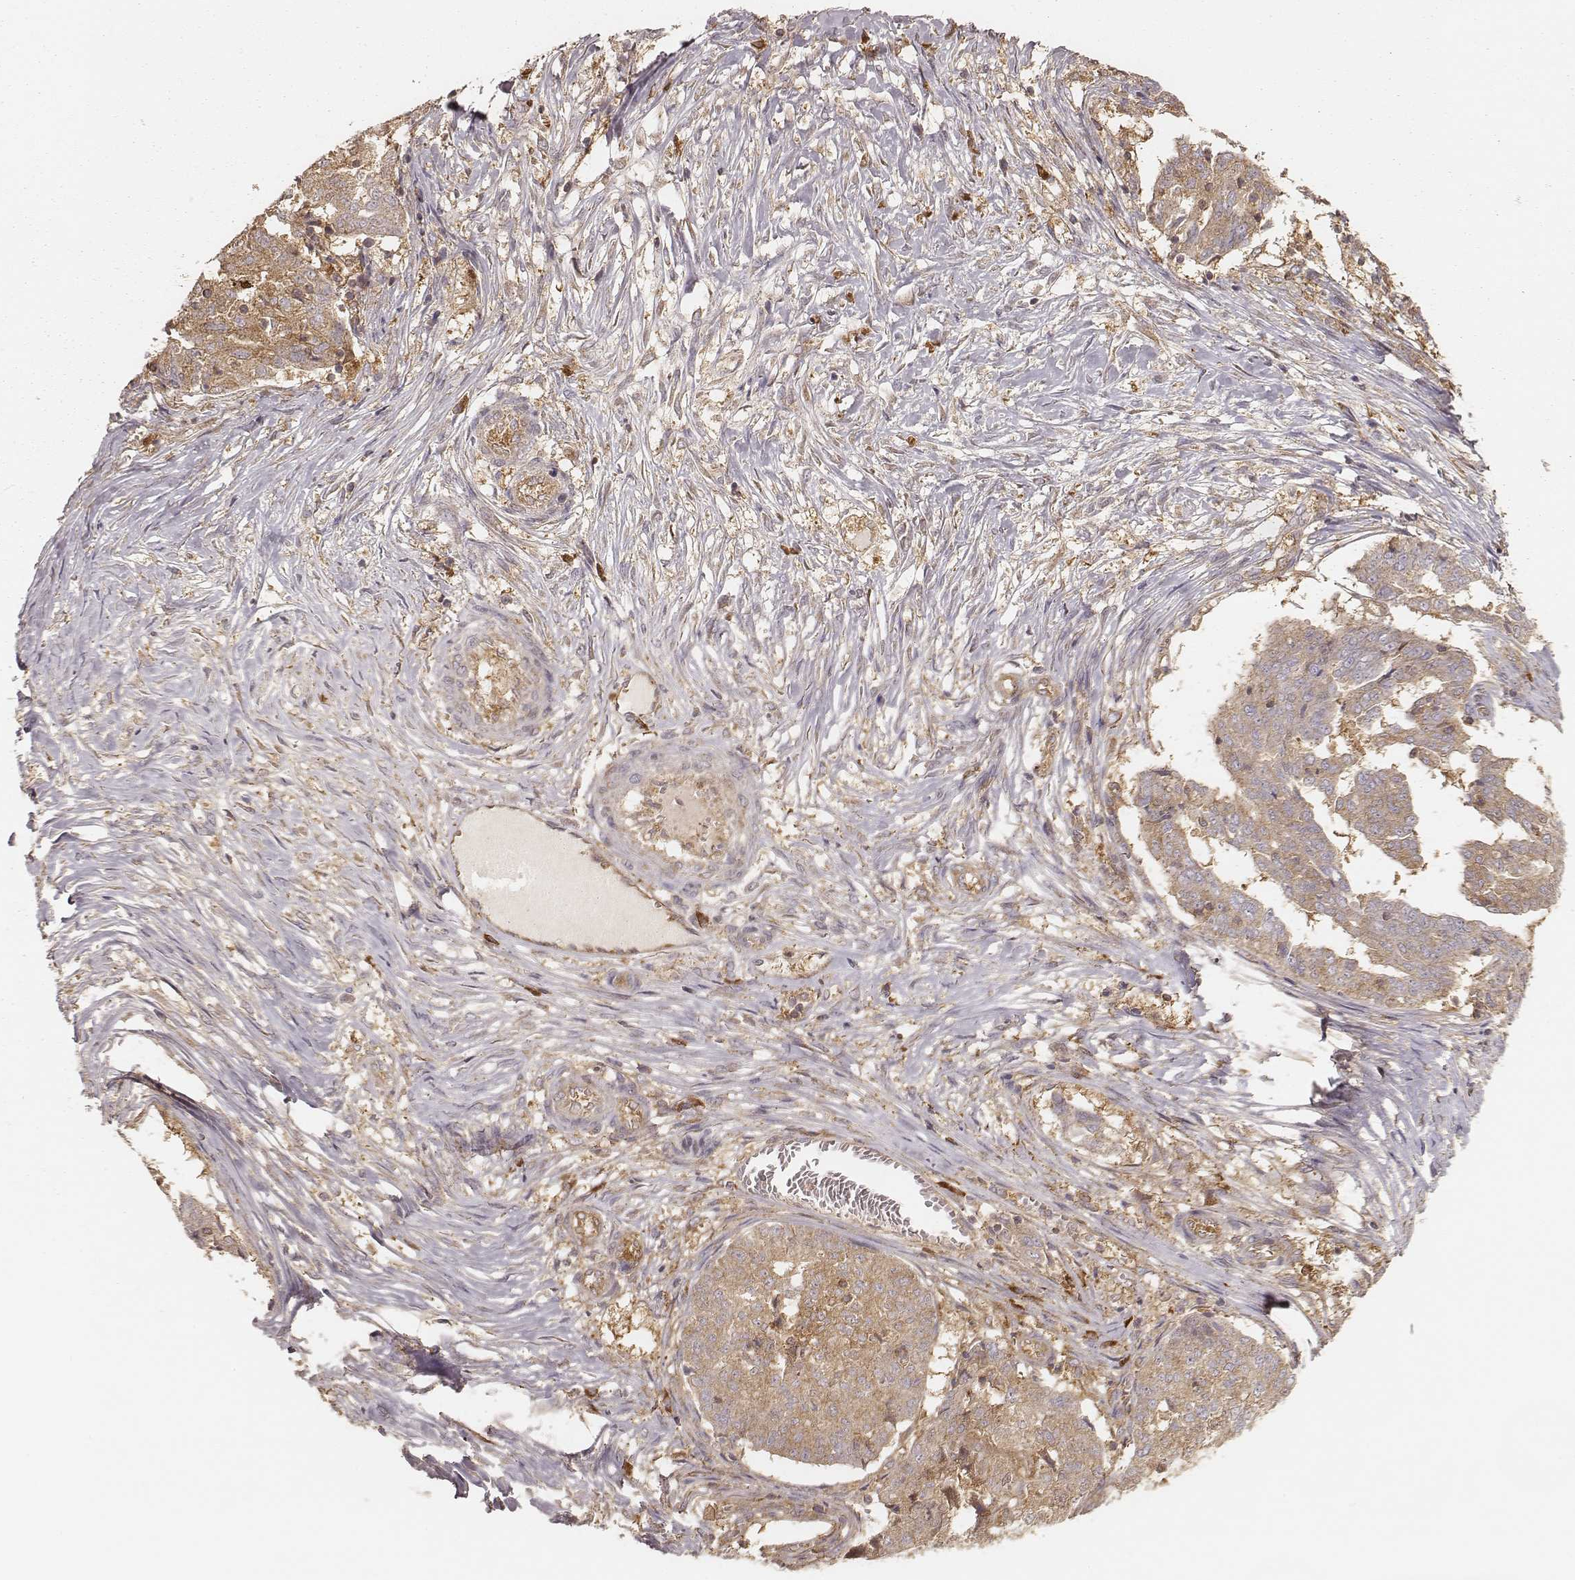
{"staining": {"intensity": "moderate", "quantity": ">75%", "location": "cytoplasmic/membranous"}, "tissue": "ovarian cancer", "cell_type": "Tumor cells", "image_type": "cancer", "snomed": [{"axis": "morphology", "description": "Cystadenocarcinoma, serous, NOS"}, {"axis": "topography", "description": "Ovary"}], "caption": "Human serous cystadenocarcinoma (ovarian) stained with a brown dye shows moderate cytoplasmic/membranous positive expression in about >75% of tumor cells.", "gene": "CARS1", "patient": {"sex": "female", "age": 67}}